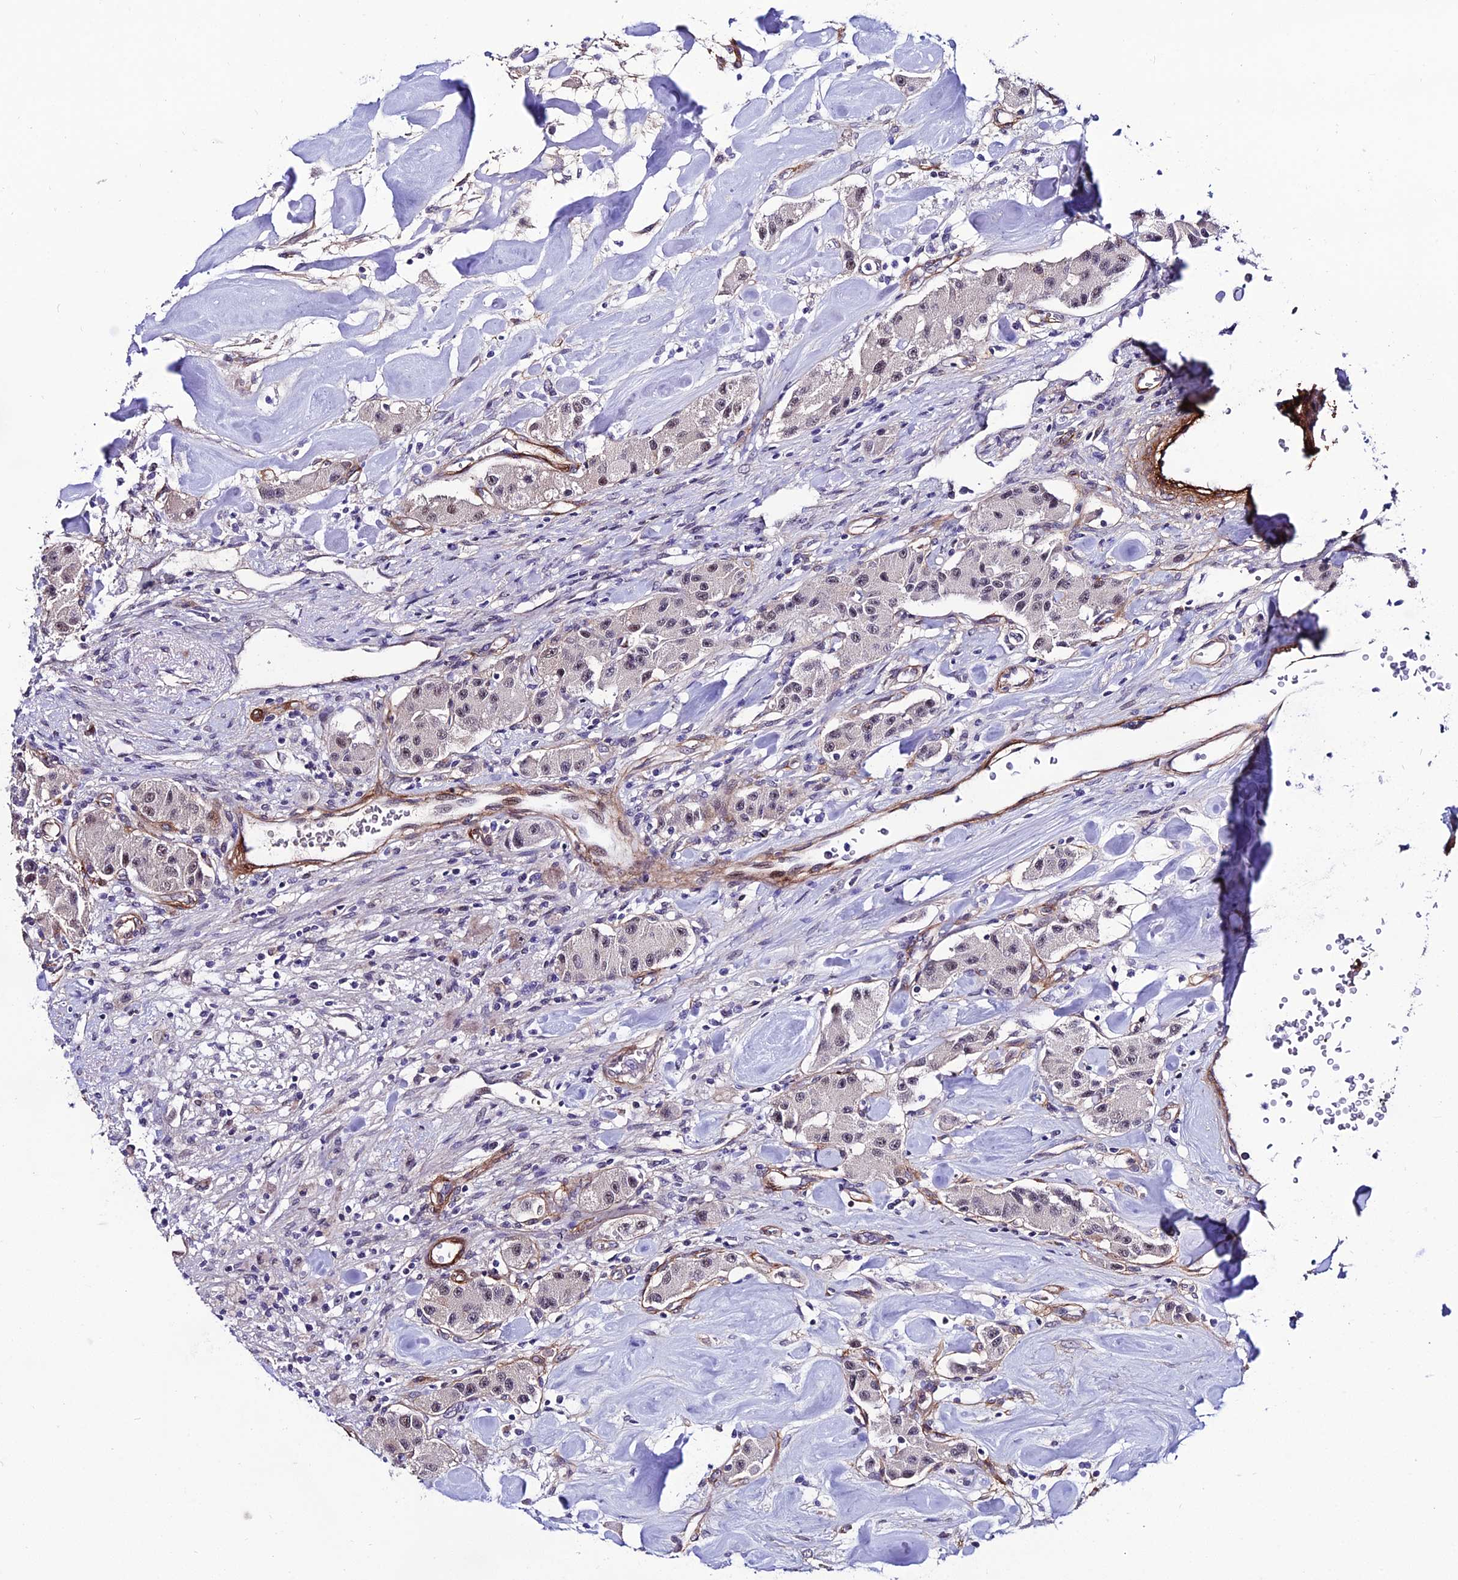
{"staining": {"intensity": "weak", "quantity": "<25%", "location": "nuclear"}, "tissue": "carcinoid", "cell_type": "Tumor cells", "image_type": "cancer", "snomed": [{"axis": "morphology", "description": "Carcinoid, malignant, NOS"}, {"axis": "topography", "description": "Pancreas"}], "caption": "High magnification brightfield microscopy of malignant carcinoid stained with DAB (brown) and counterstained with hematoxylin (blue): tumor cells show no significant staining. The staining was performed using DAB (3,3'-diaminobenzidine) to visualize the protein expression in brown, while the nuclei were stained in blue with hematoxylin (Magnification: 20x).", "gene": "SYT15", "patient": {"sex": "male", "age": 41}}